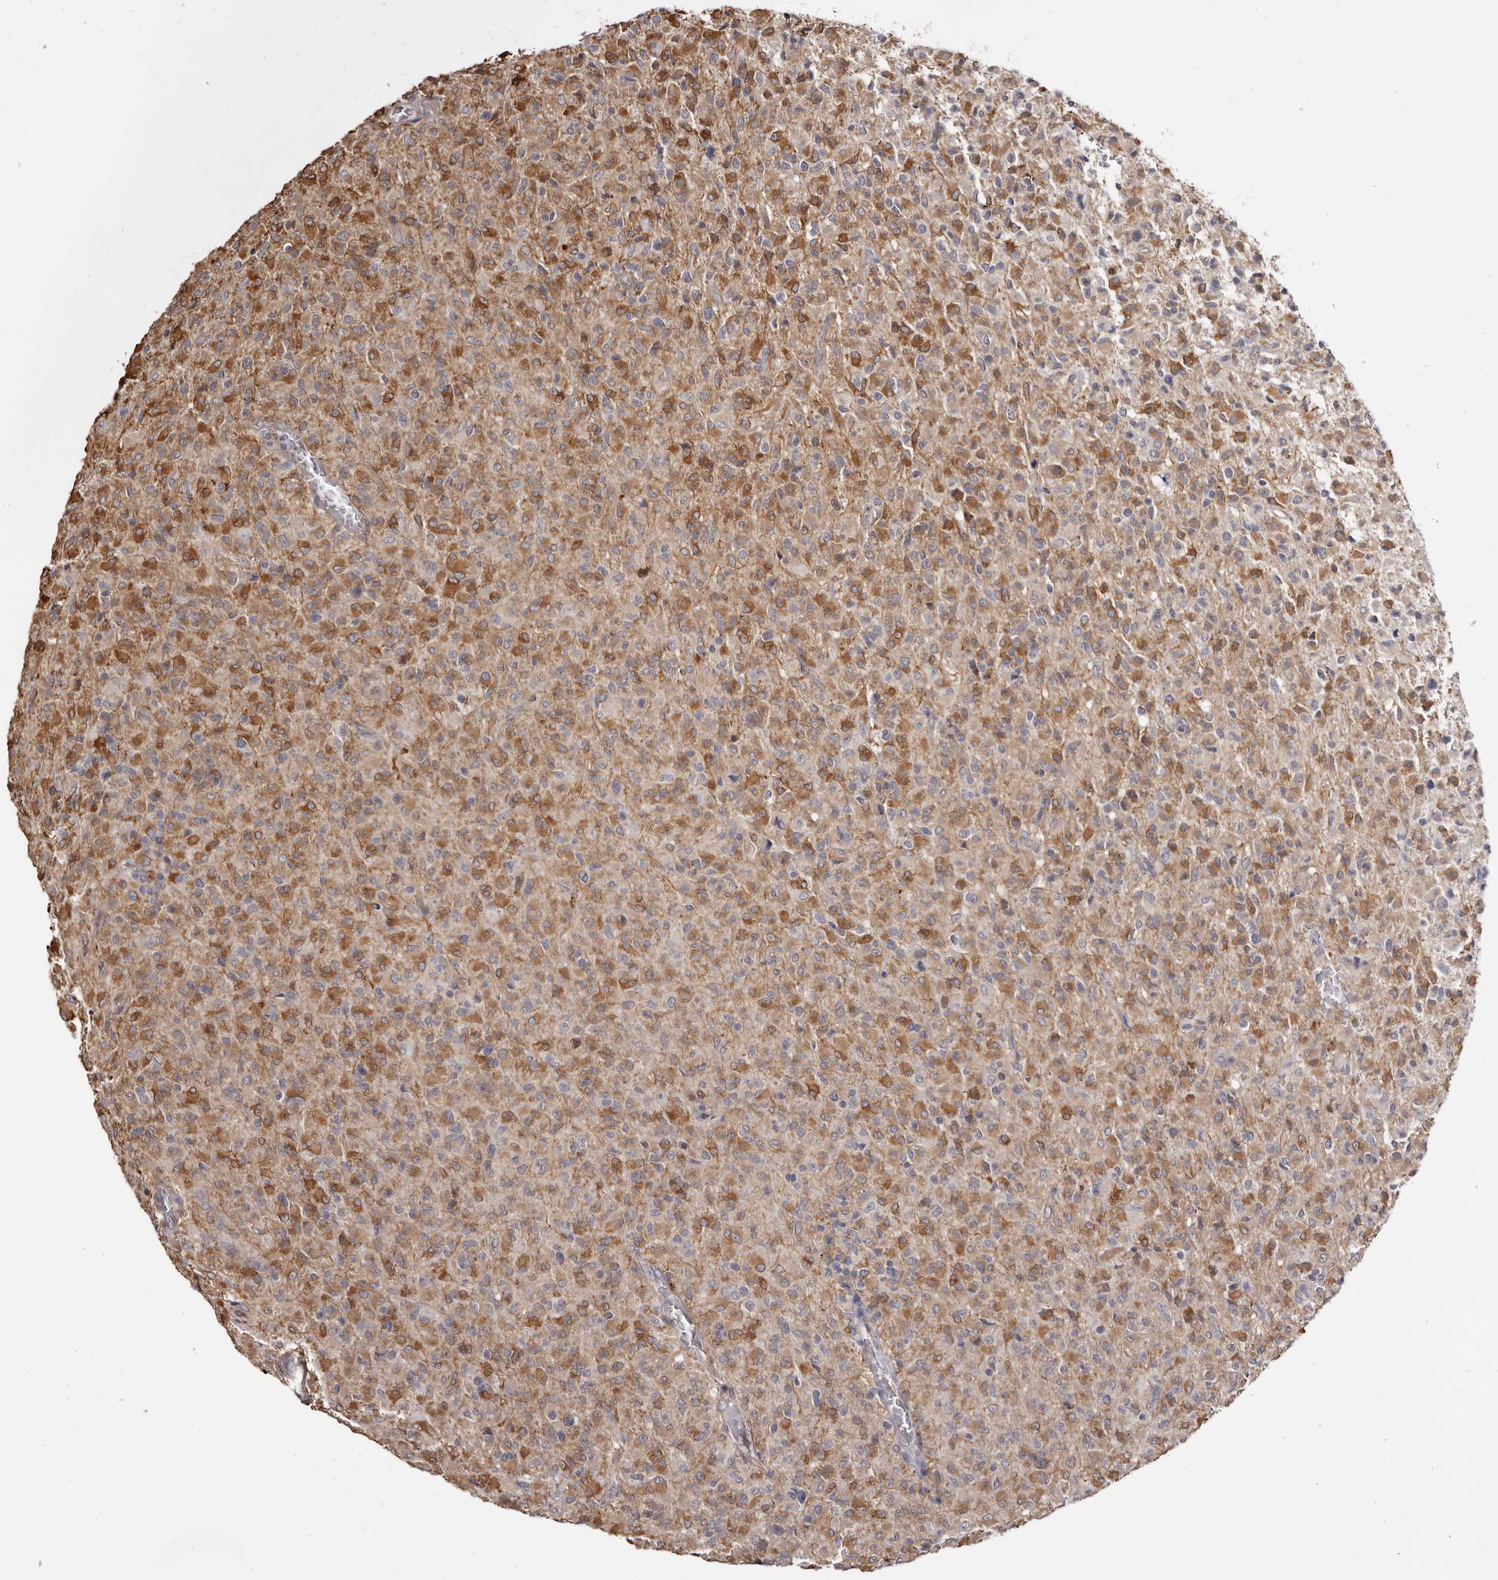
{"staining": {"intensity": "moderate", "quantity": ">75%", "location": "cytoplasmic/membranous"}, "tissue": "glioma", "cell_type": "Tumor cells", "image_type": "cancer", "snomed": [{"axis": "morphology", "description": "Glioma, malignant, High grade"}, {"axis": "topography", "description": "Brain"}], "caption": "Malignant glioma (high-grade) stained for a protein (brown) exhibits moderate cytoplasmic/membranous positive positivity in about >75% of tumor cells.", "gene": "TNNI1", "patient": {"sex": "female", "age": 57}}